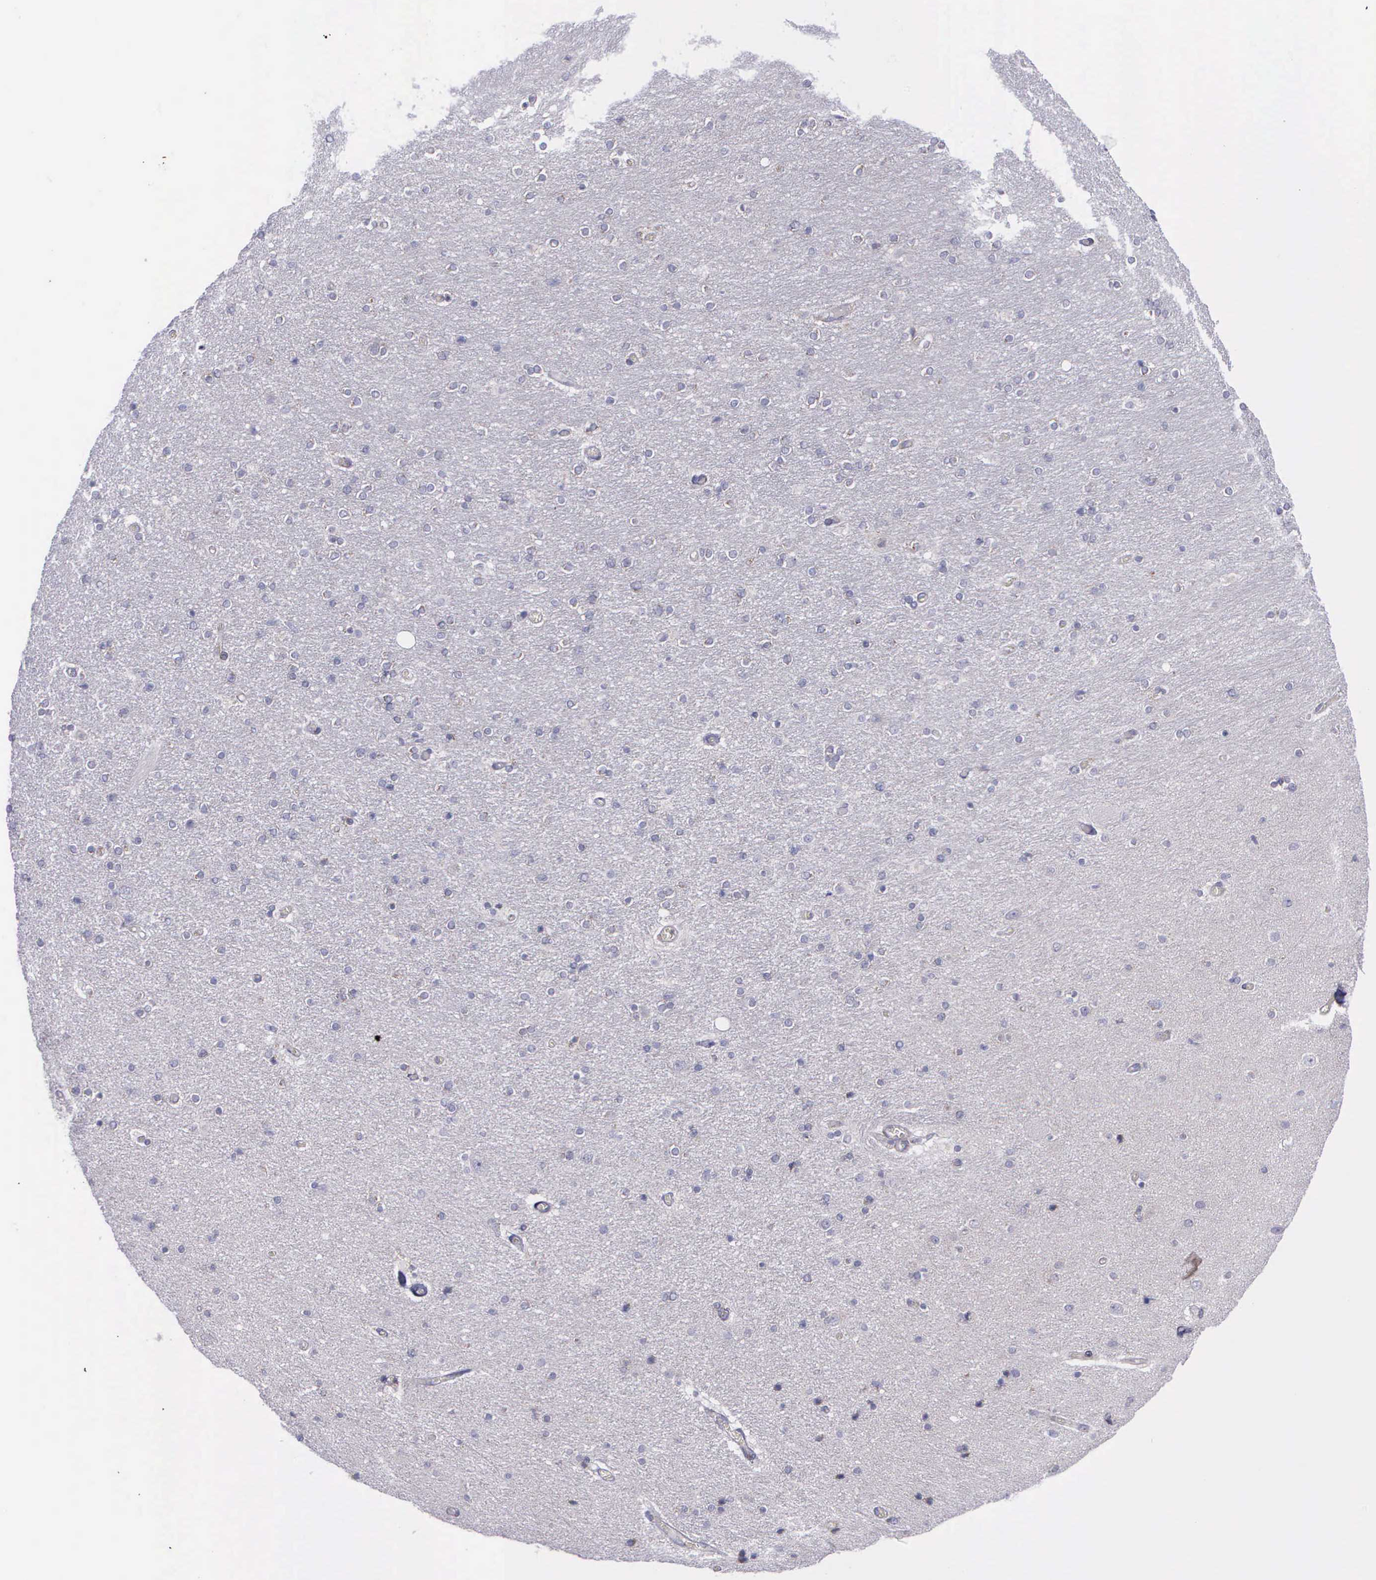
{"staining": {"intensity": "negative", "quantity": "none", "location": "none"}, "tissue": "hippocampus", "cell_type": "Glial cells", "image_type": "normal", "snomed": [{"axis": "morphology", "description": "Normal tissue, NOS"}, {"axis": "topography", "description": "Hippocampus"}], "caption": "Immunohistochemical staining of benign hippocampus reveals no significant staining in glial cells. (Brightfield microscopy of DAB immunohistochemistry at high magnification).", "gene": "SYNJ2BP", "patient": {"sex": "female", "age": 54}}